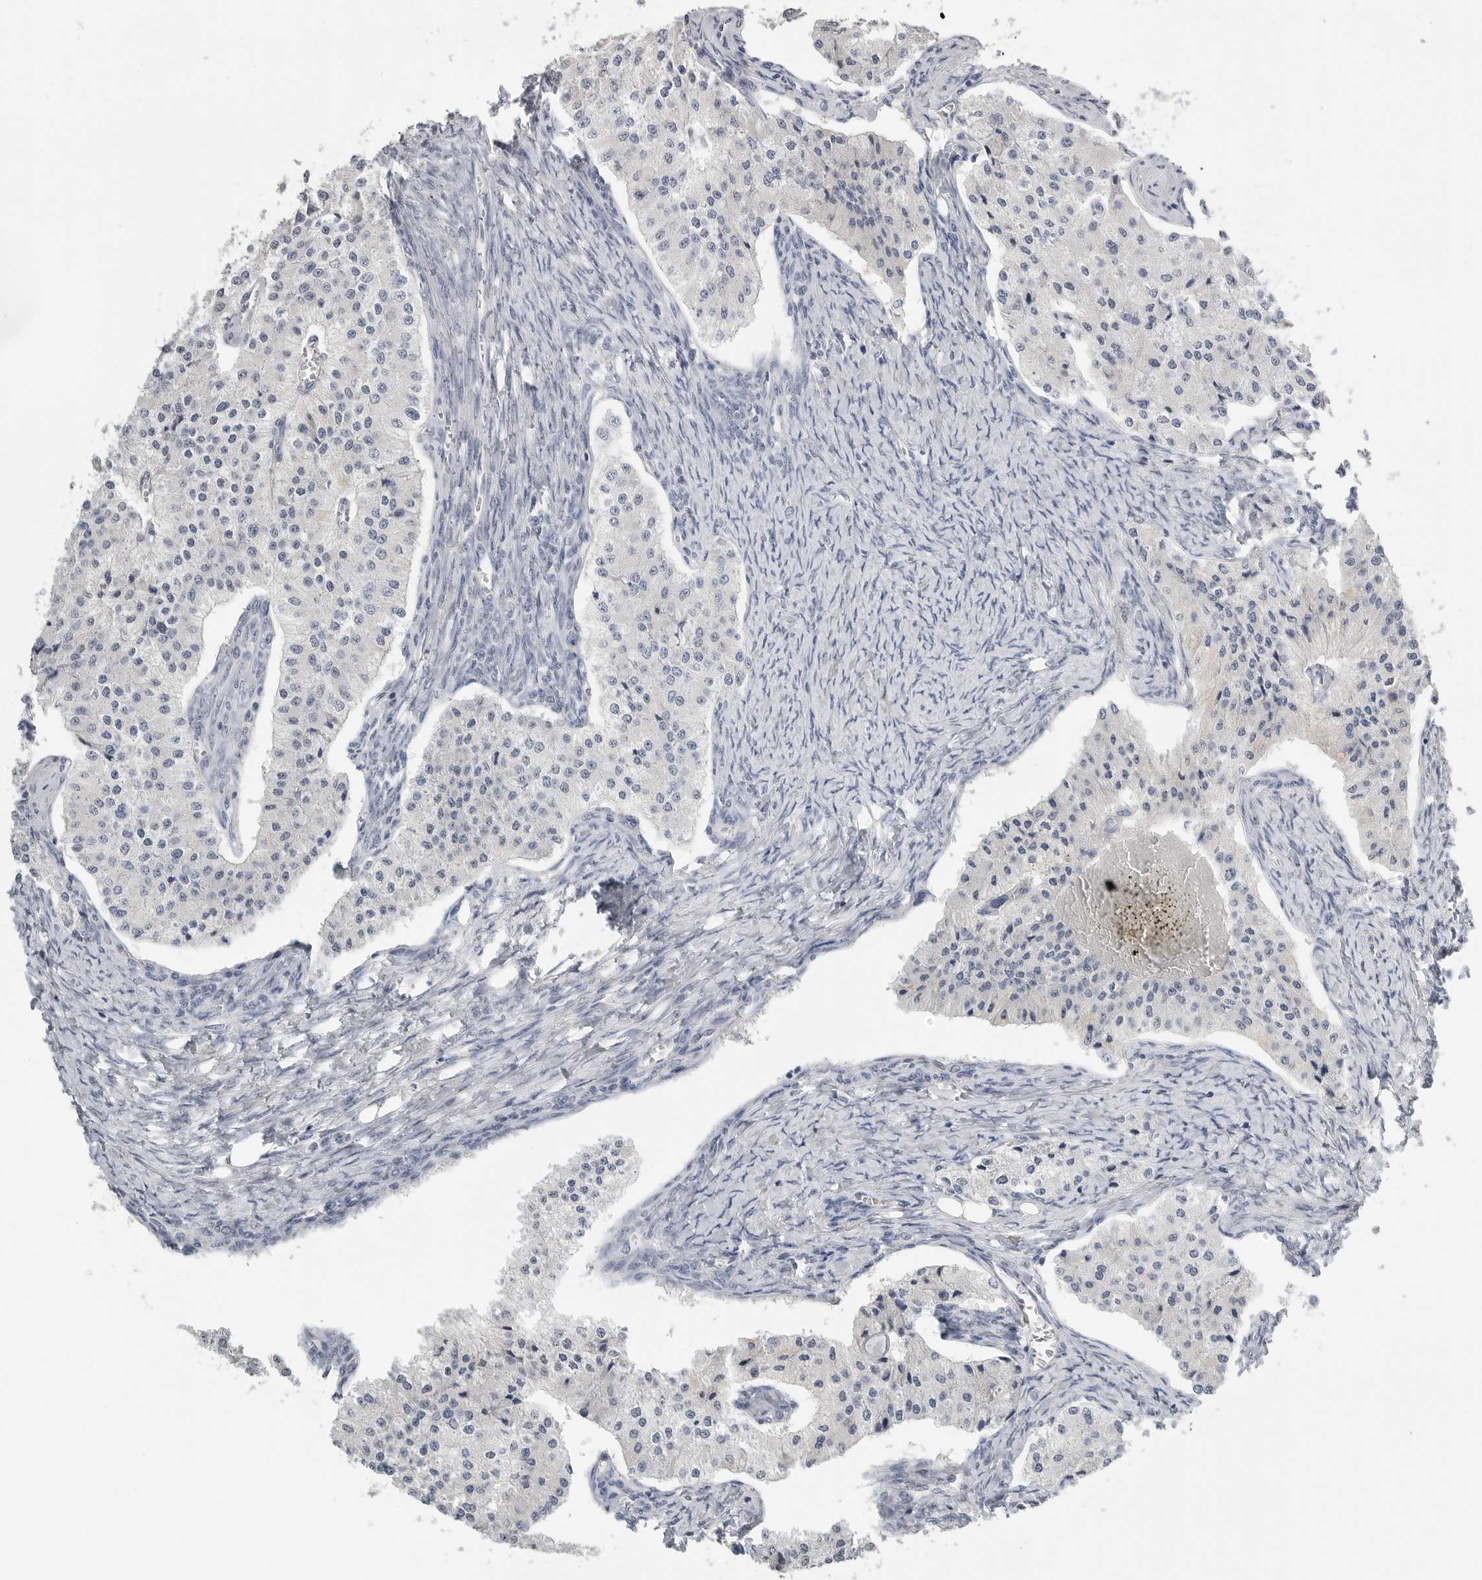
{"staining": {"intensity": "negative", "quantity": "none", "location": "none"}, "tissue": "carcinoid", "cell_type": "Tumor cells", "image_type": "cancer", "snomed": [{"axis": "morphology", "description": "Carcinoid, malignant, NOS"}, {"axis": "topography", "description": "Colon"}], "caption": "Tumor cells are negative for brown protein staining in carcinoid.", "gene": "FABP6", "patient": {"sex": "female", "age": 52}}